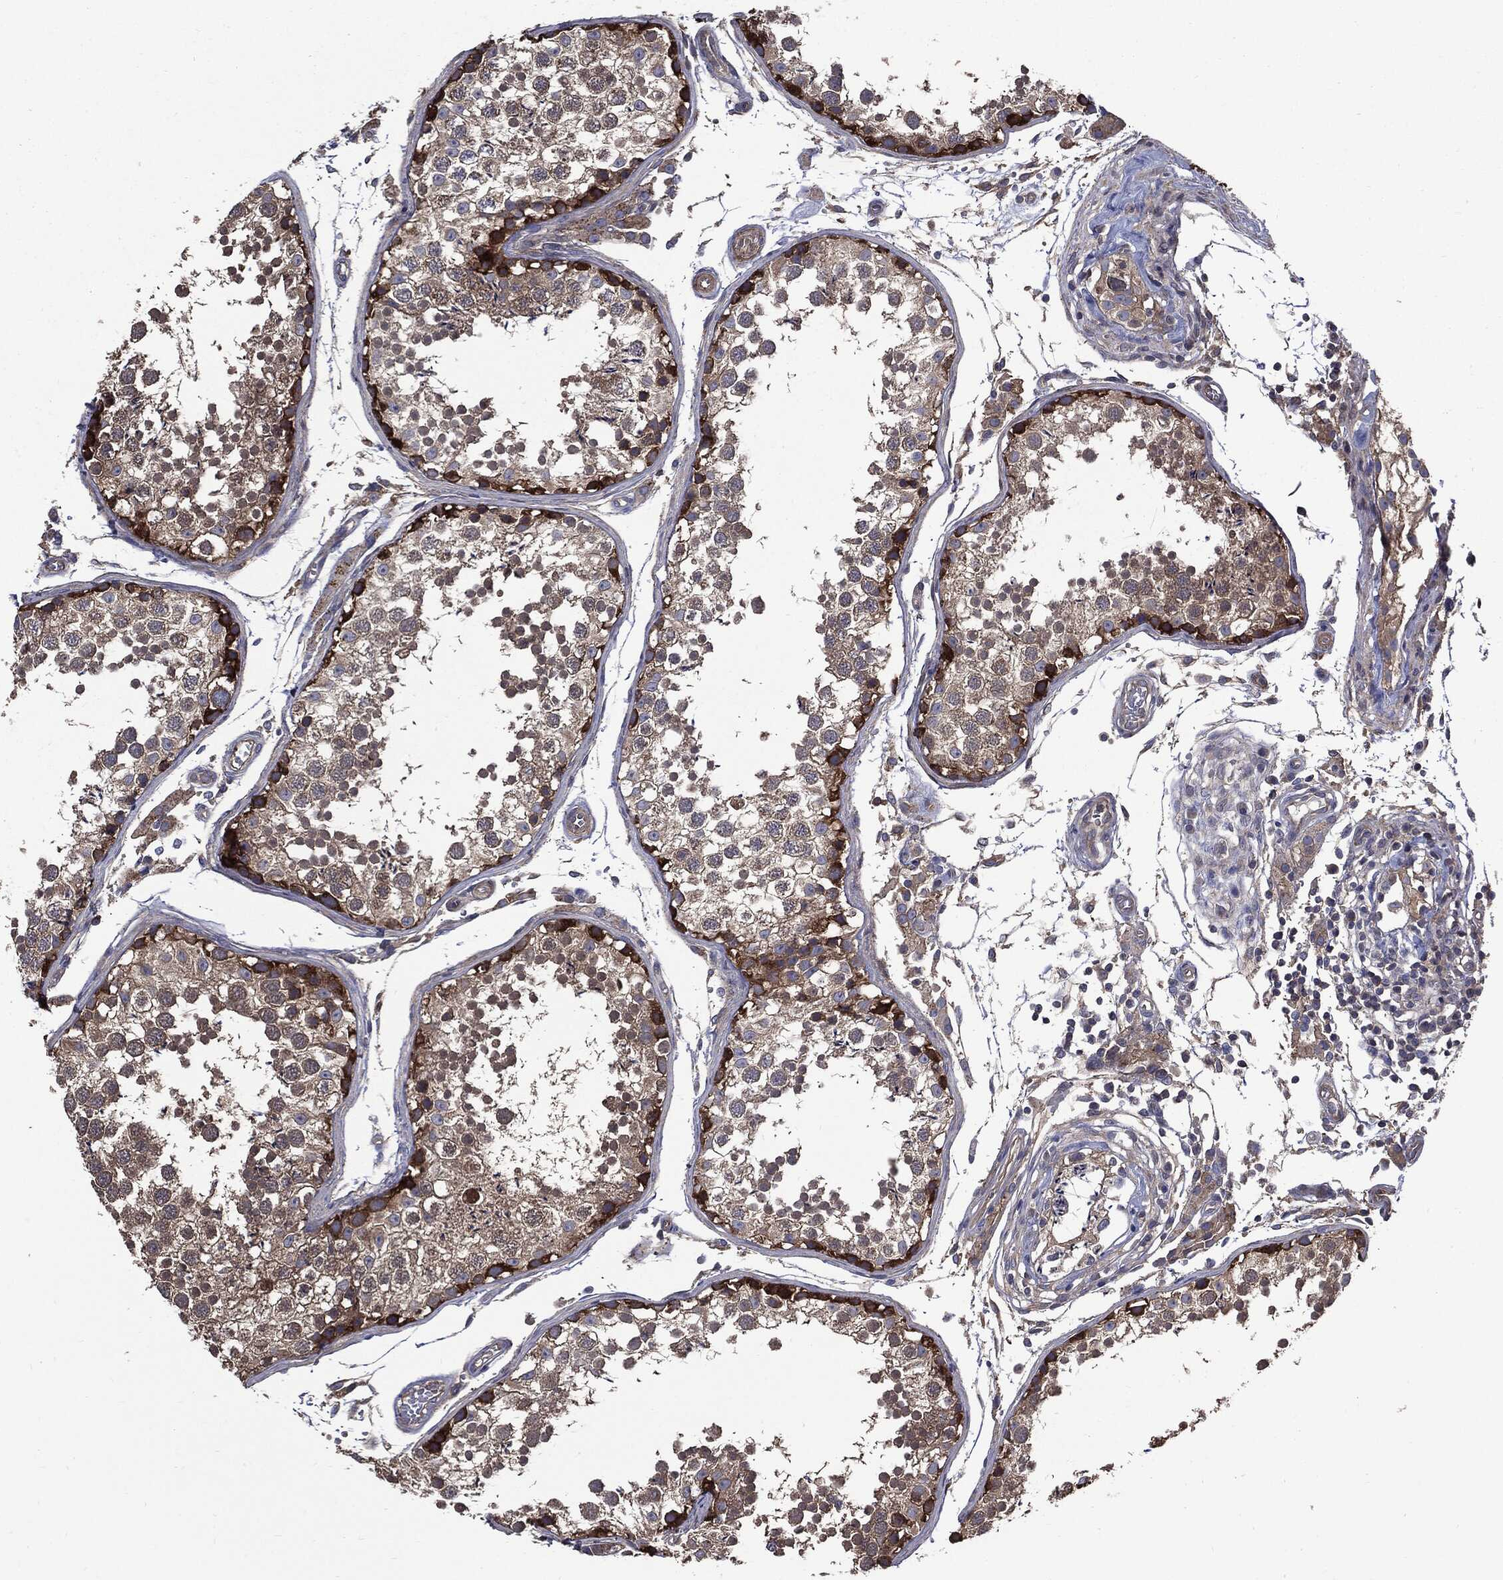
{"staining": {"intensity": "strong", "quantity": "<25%", "location": "cytoplasmic/membranous"}, "tissue": "testis", "cell_type": "Cells in seminiferous ducts", "image_type": "normal", "snomed": [{"axis": "morphology", "description": "Normal tissue, NOS"}, {"axis": "topography", "description": "Testis"}], "caption": "A photomicrograph showing strong cytoplasmic/membranous positivity in about <25% of cells in seminiferous ducts in unremarkable testis, as visualized by brown immunohistochemical staining.", "gene": "PDCD6IP", "patient": {"sex": "male", "age": 29}}